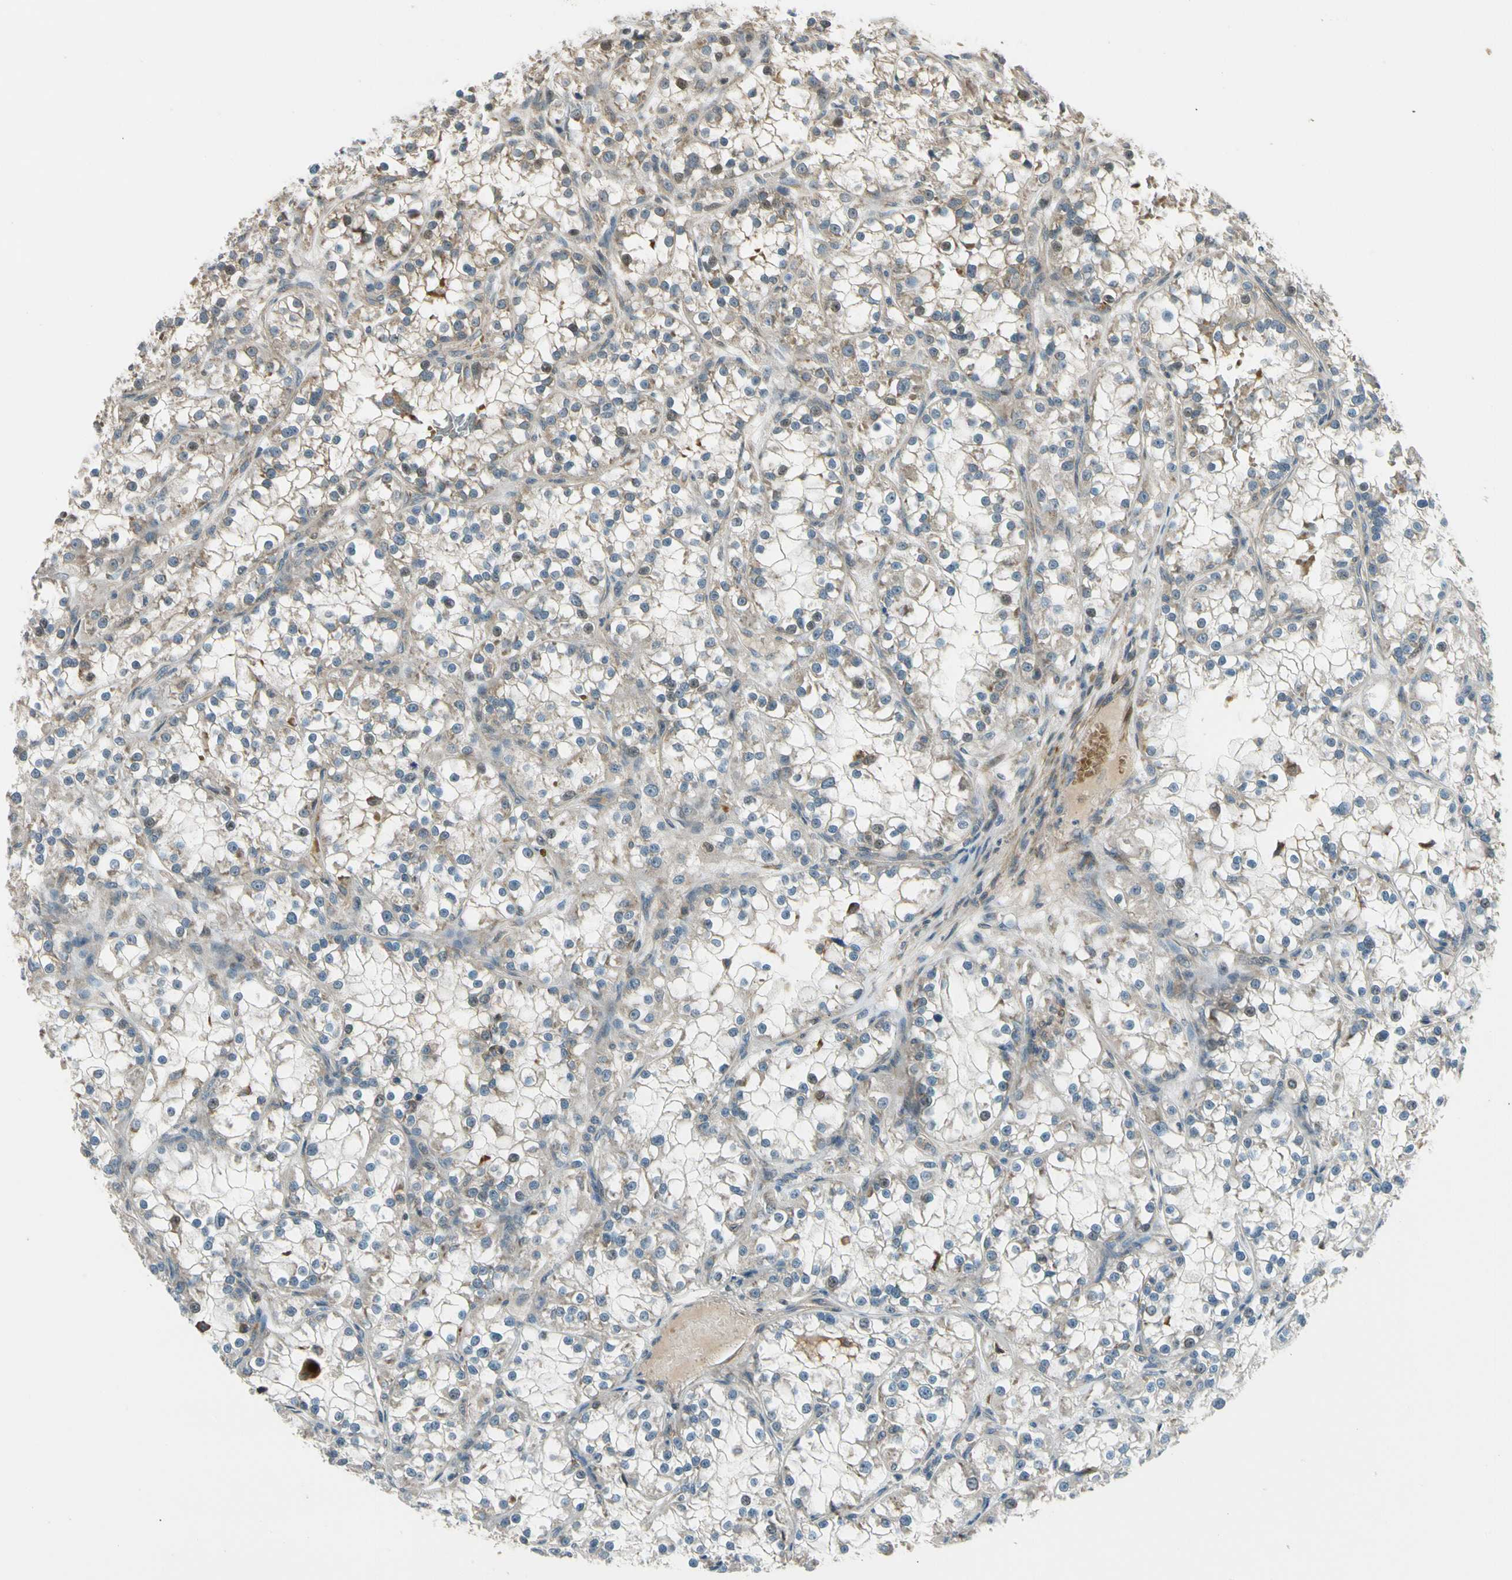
{"staining": {"intensity": "weak", "quantity": "<25%", "location": "cytoplasmic/membranous"}, "tissue": "renal cancer", "cell_type": "Tumor cells", "image_type": "cancer", "snomed": [{"axis": "morphology", "description": "Adenocarcinoma, NOS"}, {"axis": "topography", "description": "Kidney"}], "caption": "Human renal cancer (adenocarcinoma) stained for a protein using immunohistochemistry demonstrates no staining in tumor cells.", "gene": "MST1R", "patient": {"sex": "female", "age": 52}}